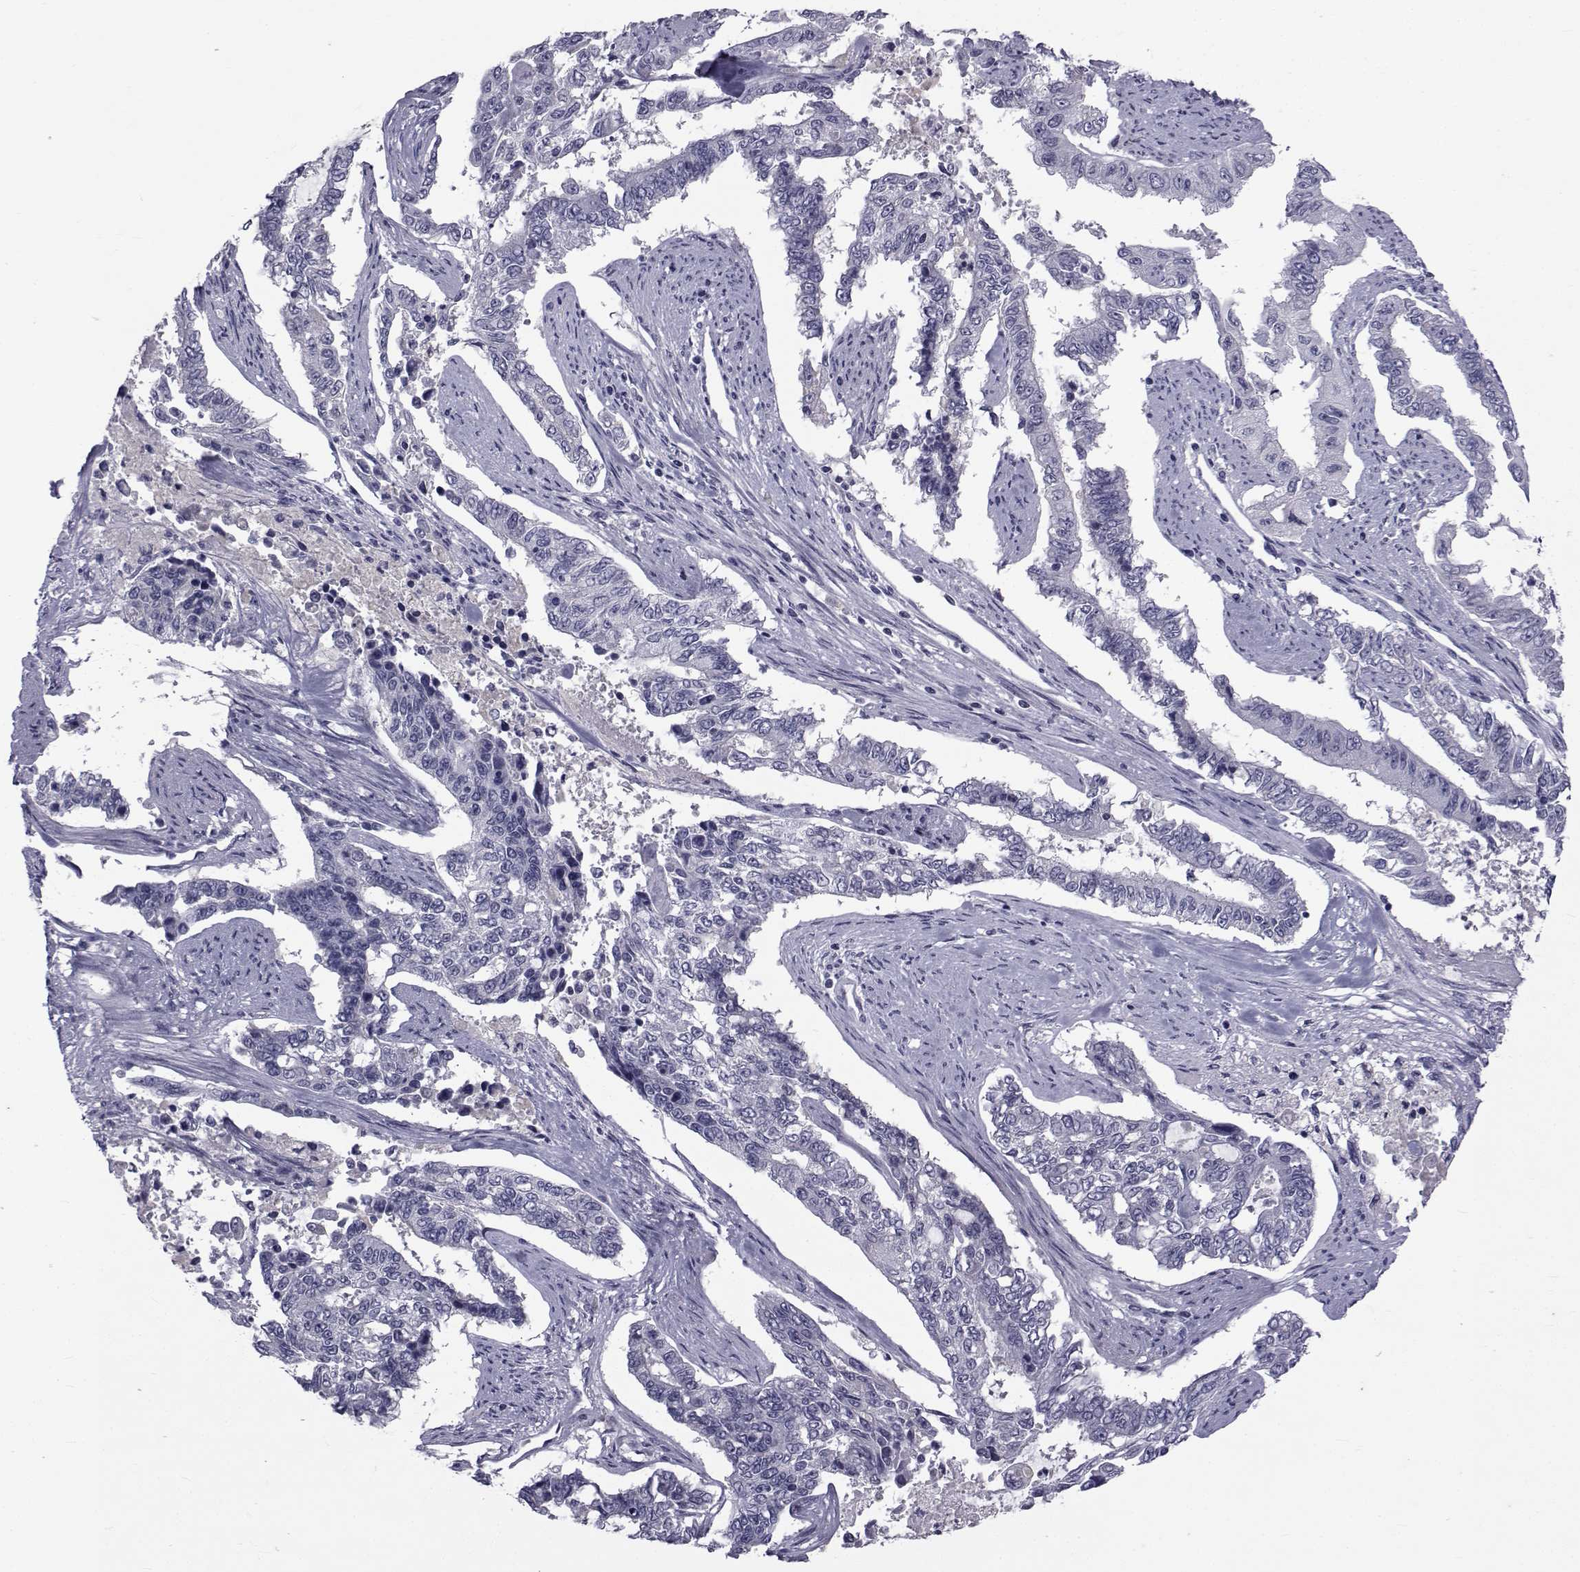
{"staining": {"intensity": "negative", "quantity": "none", "location": "none"}, "tissue": "endometrial cancer", "cell_type": "Tumor cells", "image_type": "cancer", "snomed": [{"axis": "morphology", "description": "Adenocarcinoma, NOS"}, {"axis": "topography", "description": "Uterus"}], "caption": "Immunohistochemistry (IHC) image of human endometrial cancer (adenocarcinoma) stained for a protein (brown), which exhibits no expression in tumor cells.", "gene": "PAX2", "patient": {"sex": "female", "age": 59}}